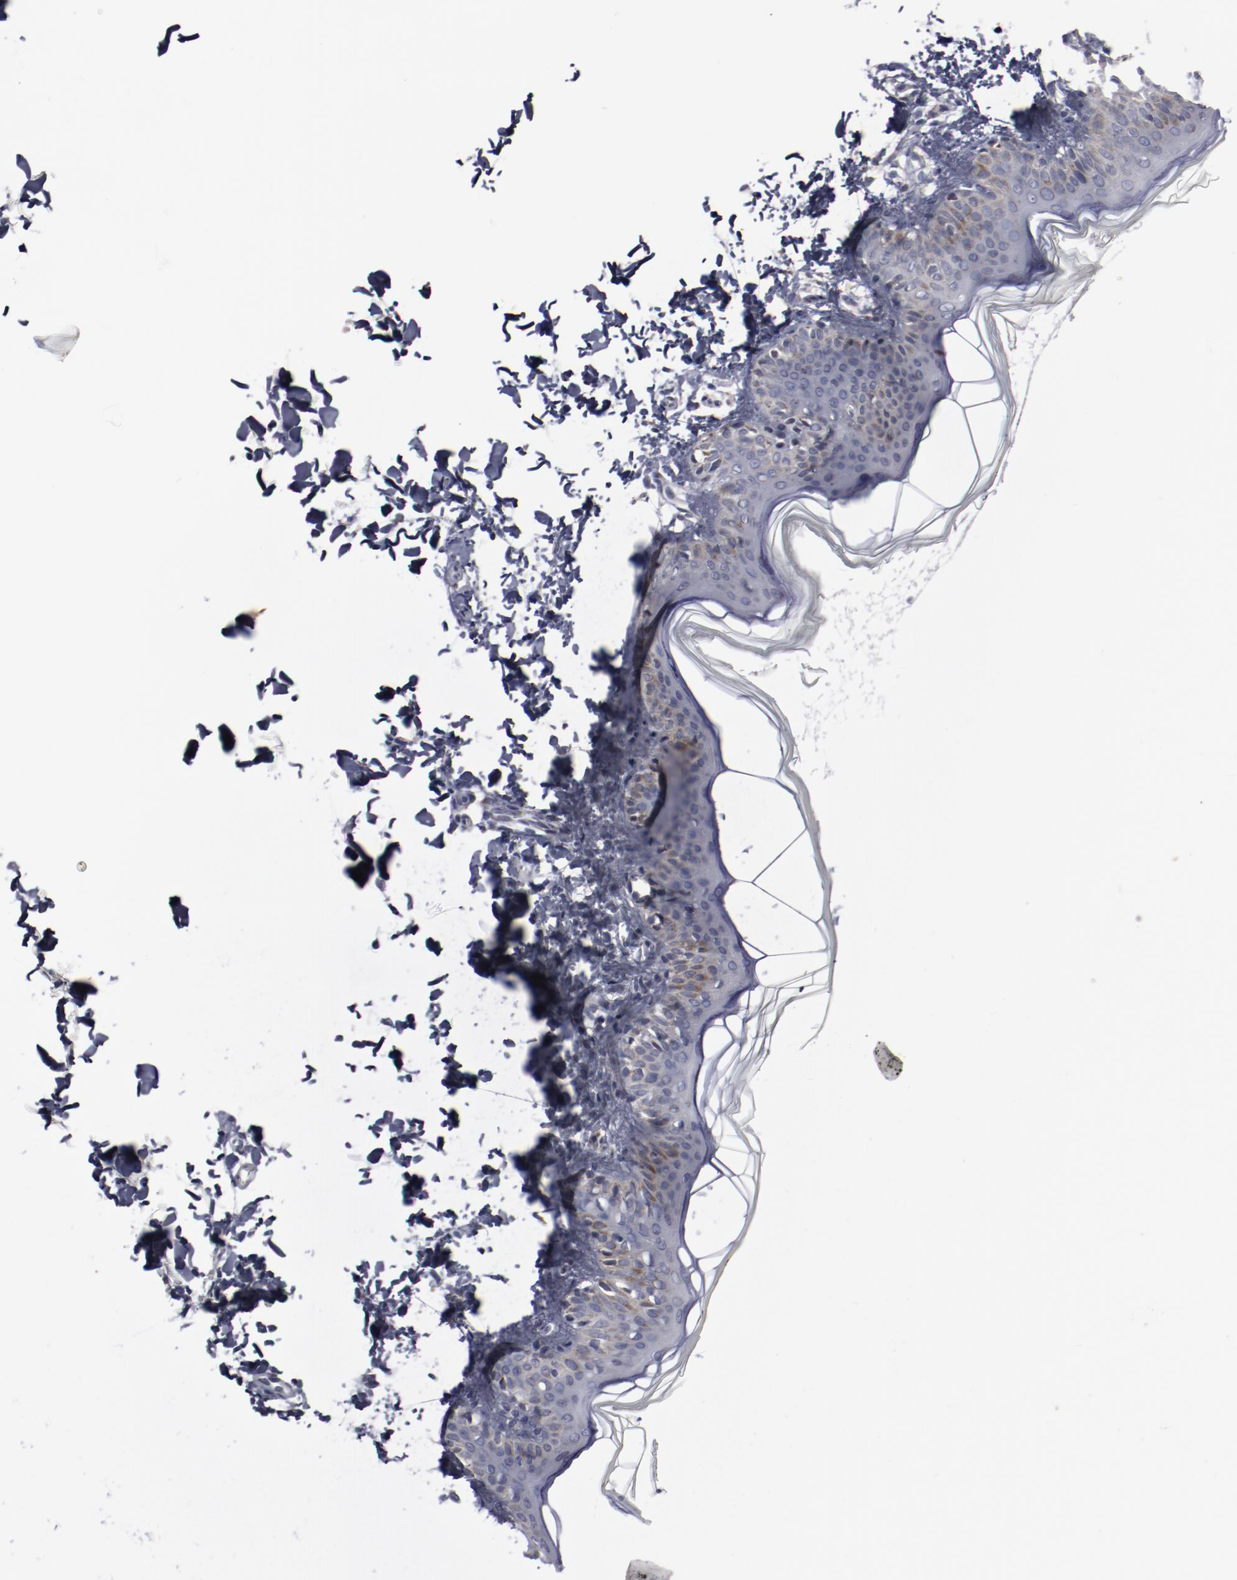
{"staining": {"intensity": "negative", "quantity": "none", "location": "none"}, "tissue": "skin", "cell_type": "Fibroblasts", "image_type": "normal", "snomed": [{"axis": "morphology", "description": "Normal tissue, NOS"}, {"axis": "topography", "description": "Skin"}], "caption": "Immunohistochemistry micrograph of normal skin: human skin stained with DAB shows no significant protein positivity in fibroblasts.", "gene": "MYOM2", "patient": {"sex": "female", "age": 4}}